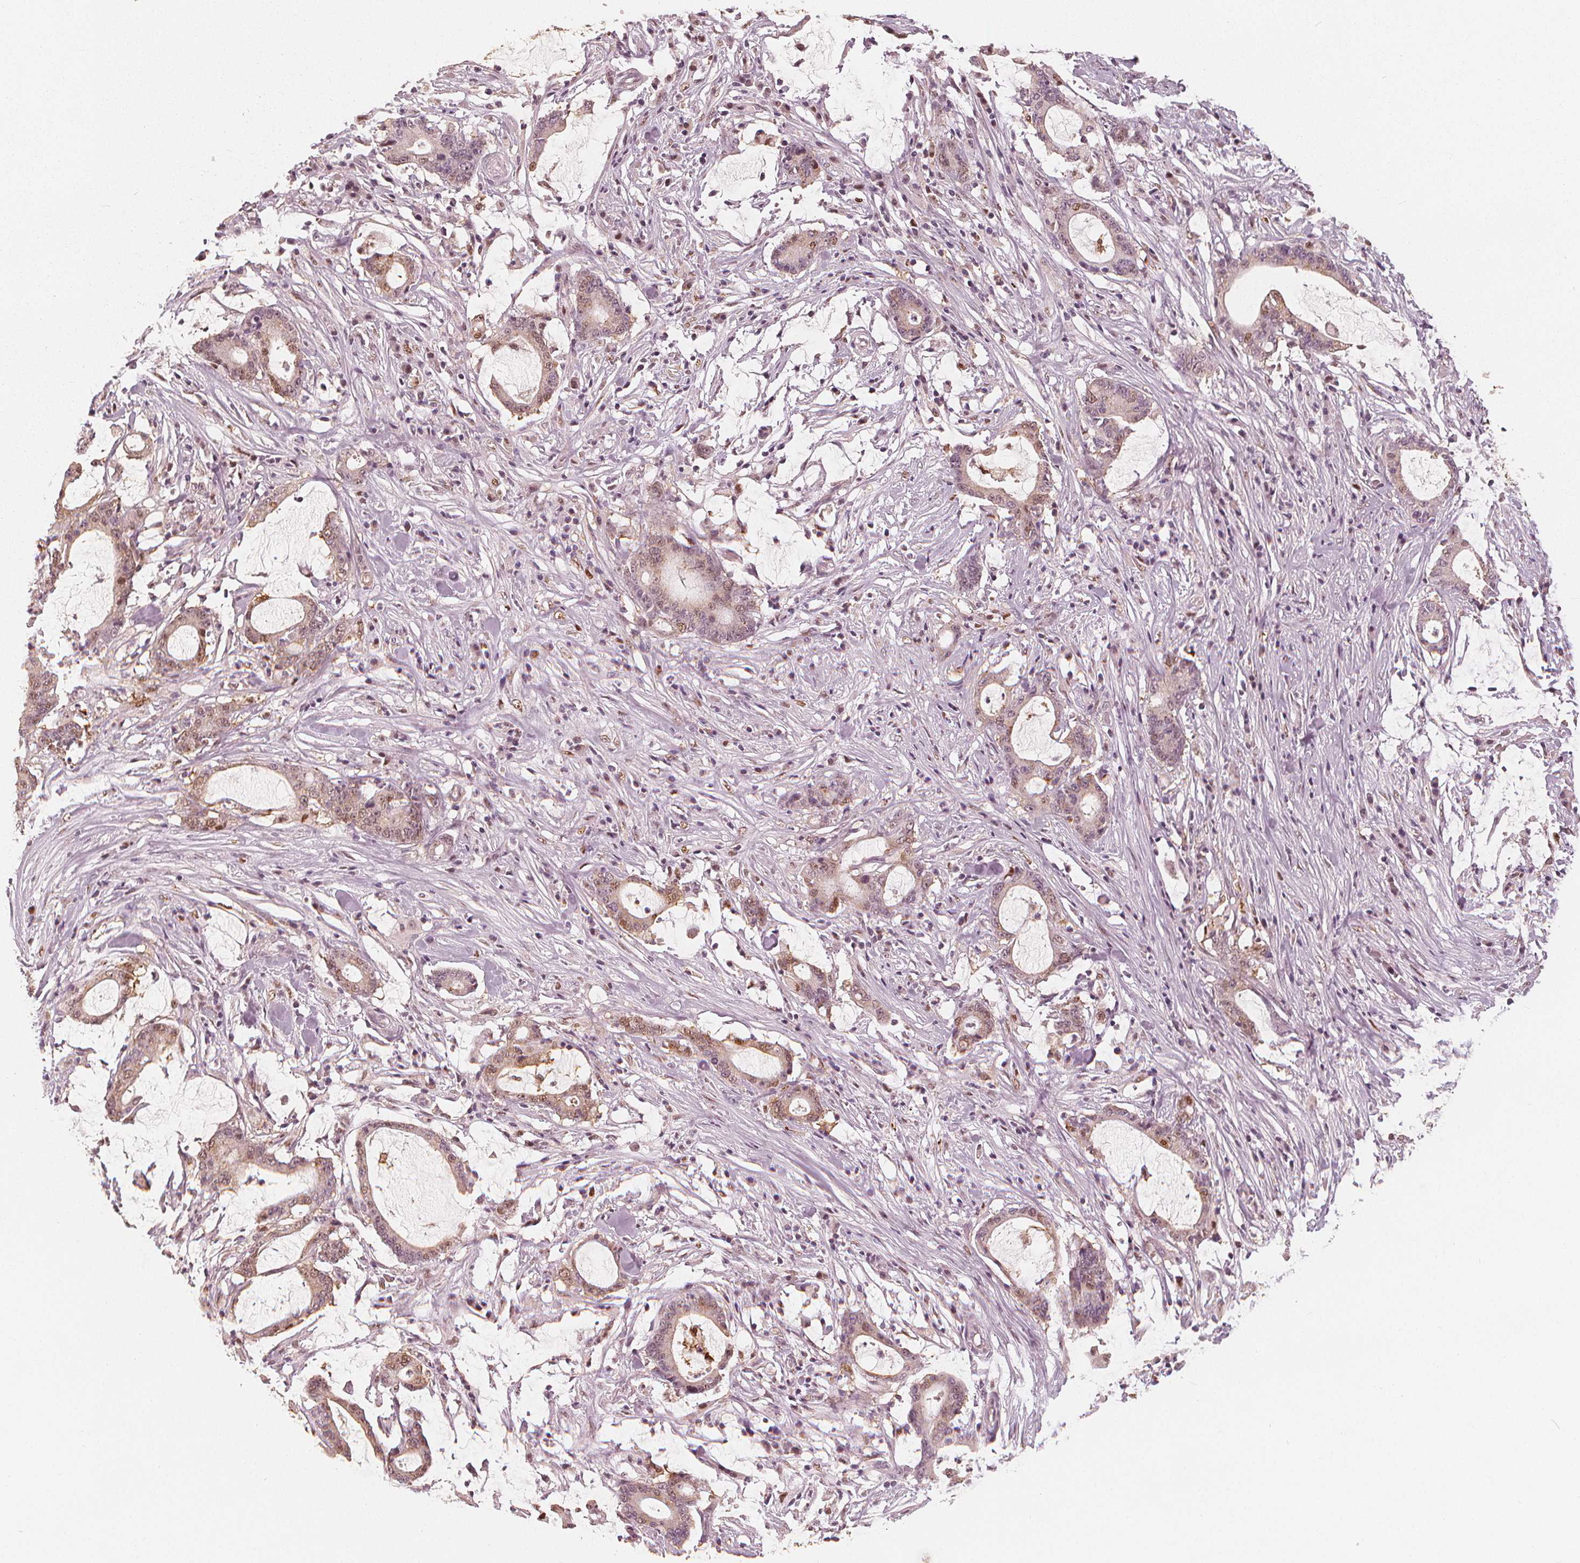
{"staining": {"intensity": "moderate", "quantity": "25%-75%", "location": "nuclear"}, "tissue": "stomach cancer", "cell_type": "Tumor cells", "image_type": "cancer", "snomed": [{"axis": "morphology", "description": "Adenocarcinoma, NOS"}, {"axis": "topography", "description": "Stomach, upper"}], "caption": "Immunohistochemistry image of neoplastic tissue: stomach adenocarcinoma stained using immunohistochemistry displays medium levels of moderate protein expression localized specifically in the nuclear of tumor cells, appearing as a nuclear brown color.", "gene": "SQSTM1", "patient": {"sex": "male", "age": 68}}